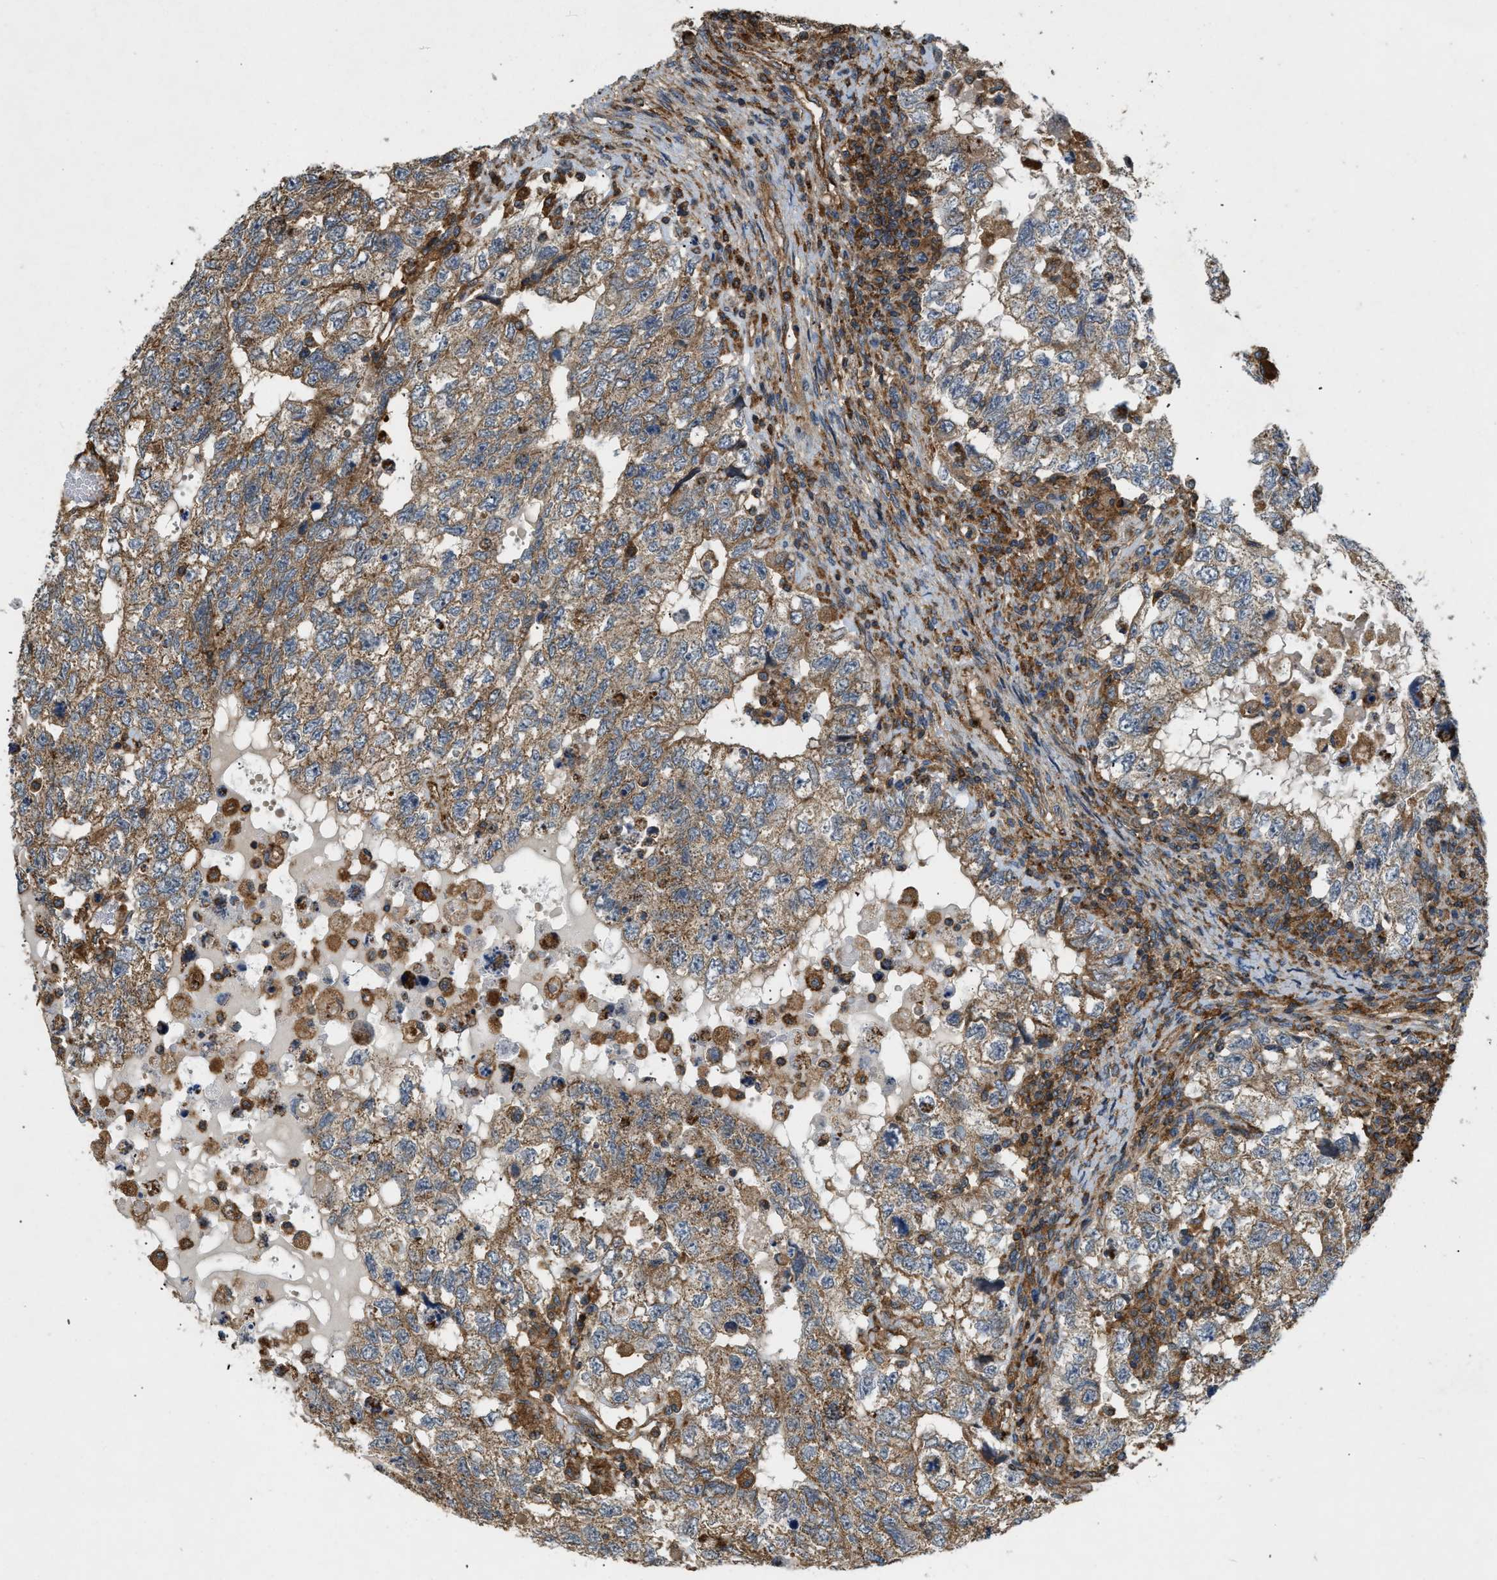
{"staining": {"intensity": "moderate", "quantity": ">75%", "location": "cytoplasmic/membranous"}, "tissue": "testis cancer", "cell_type": "Tumor cells", "image_type": "cancer", "snomed": [{"axis": "morphology", "description": "Carcinoma, Embryonal, NOS"}, {"axis": "topography", "description": "Testis"}], "caption": "Protein expression analysis of human testis cancer (embryonal carcinoma) reveals moderate cytoplasmic/membranous positivity in about >75% of tumor cells.", "gene": "GNB4", "patient": {"sex": "male", "age": 36}}